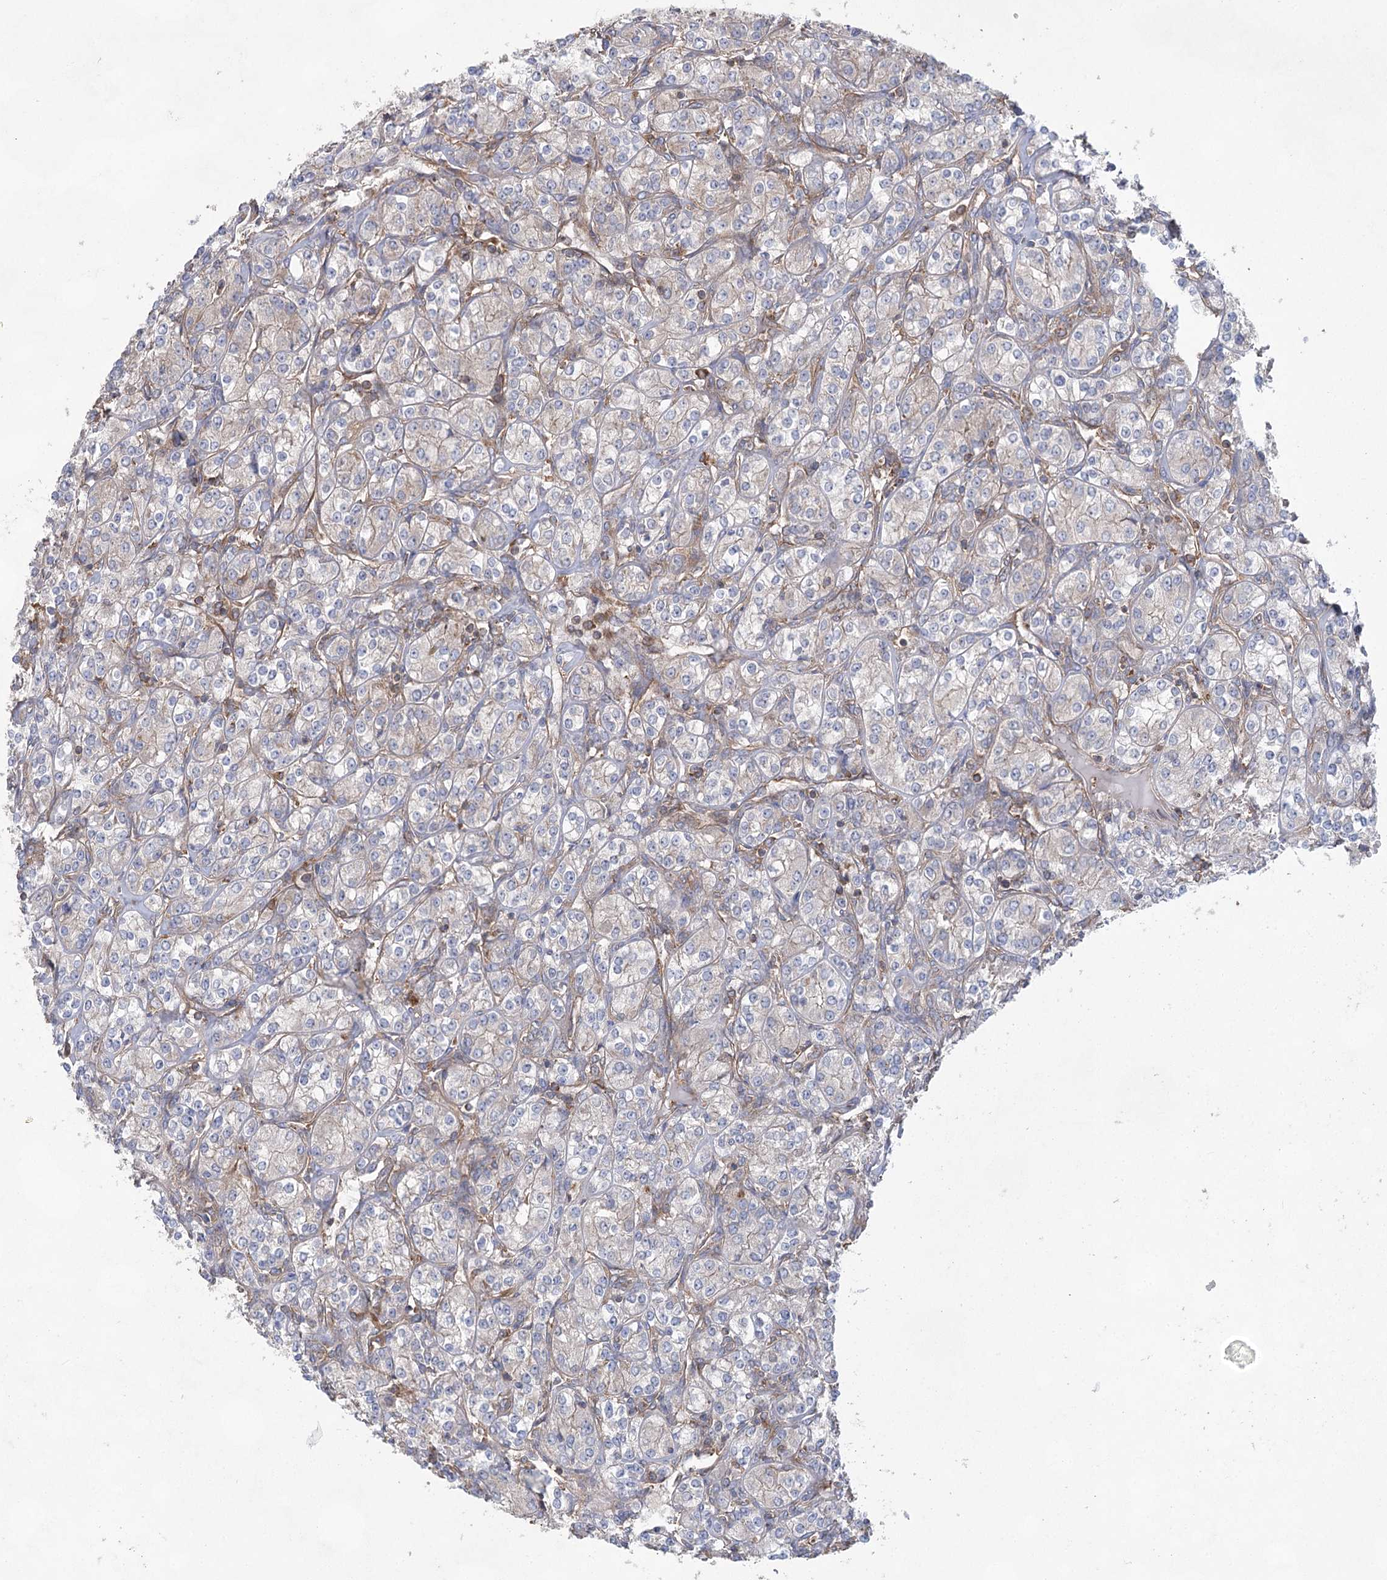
{"staining": {"intensity": "negative", "quantity": "none", "location": "none"}, "tissue": "renal cancer", "cell_type": "Tumor cells", "image_type": "cancer", "snomed": [{"axis": "morphology", "description": "Adenocarcinoma, NOS"}, {"axis": "topography", "description": "Kidney"}], "caption": "Tumor cells show no significant positivity in renal cancer.", "gene": "EIF3A", "patient": {"sex": "male", "age": 77}}